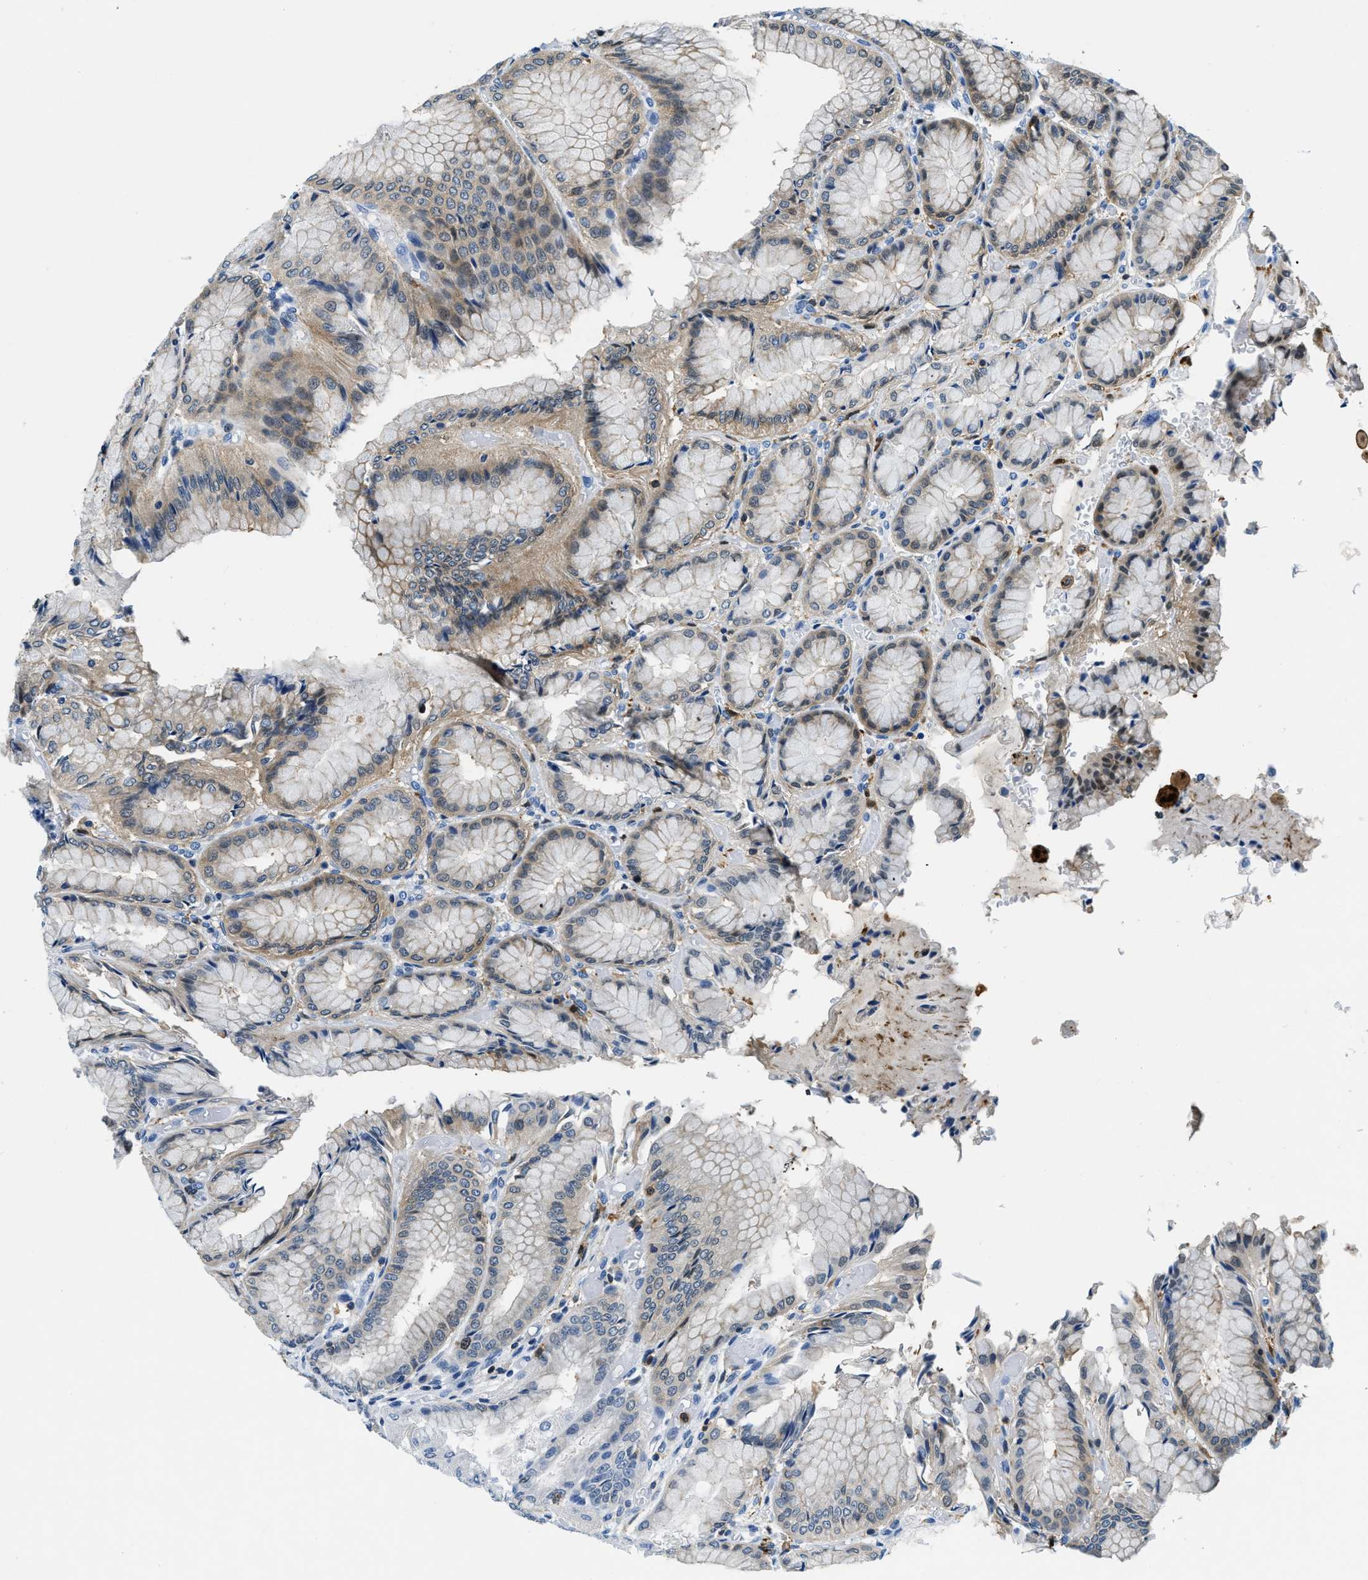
{"staining": {"intensity": "weak", "quantity": "25%-75%", "location": "cytoplasmic/membranous"}, "tissue": "stomach", "cell_type": "Glandular cells", "image_type": "normal", "snomed": [{"axis": "morphology", "description": "Normal tissue, NOS"}, {"axis": "topography", "description": "Stomach, upper"}], "caption": "Weak cytoplasmic/membranous staining for a protein is present in about 25%-75% of glandular cells of normal stomach using IHC.", "gene": "CAPG", "patient": {"sex": "male", "age": 72}}